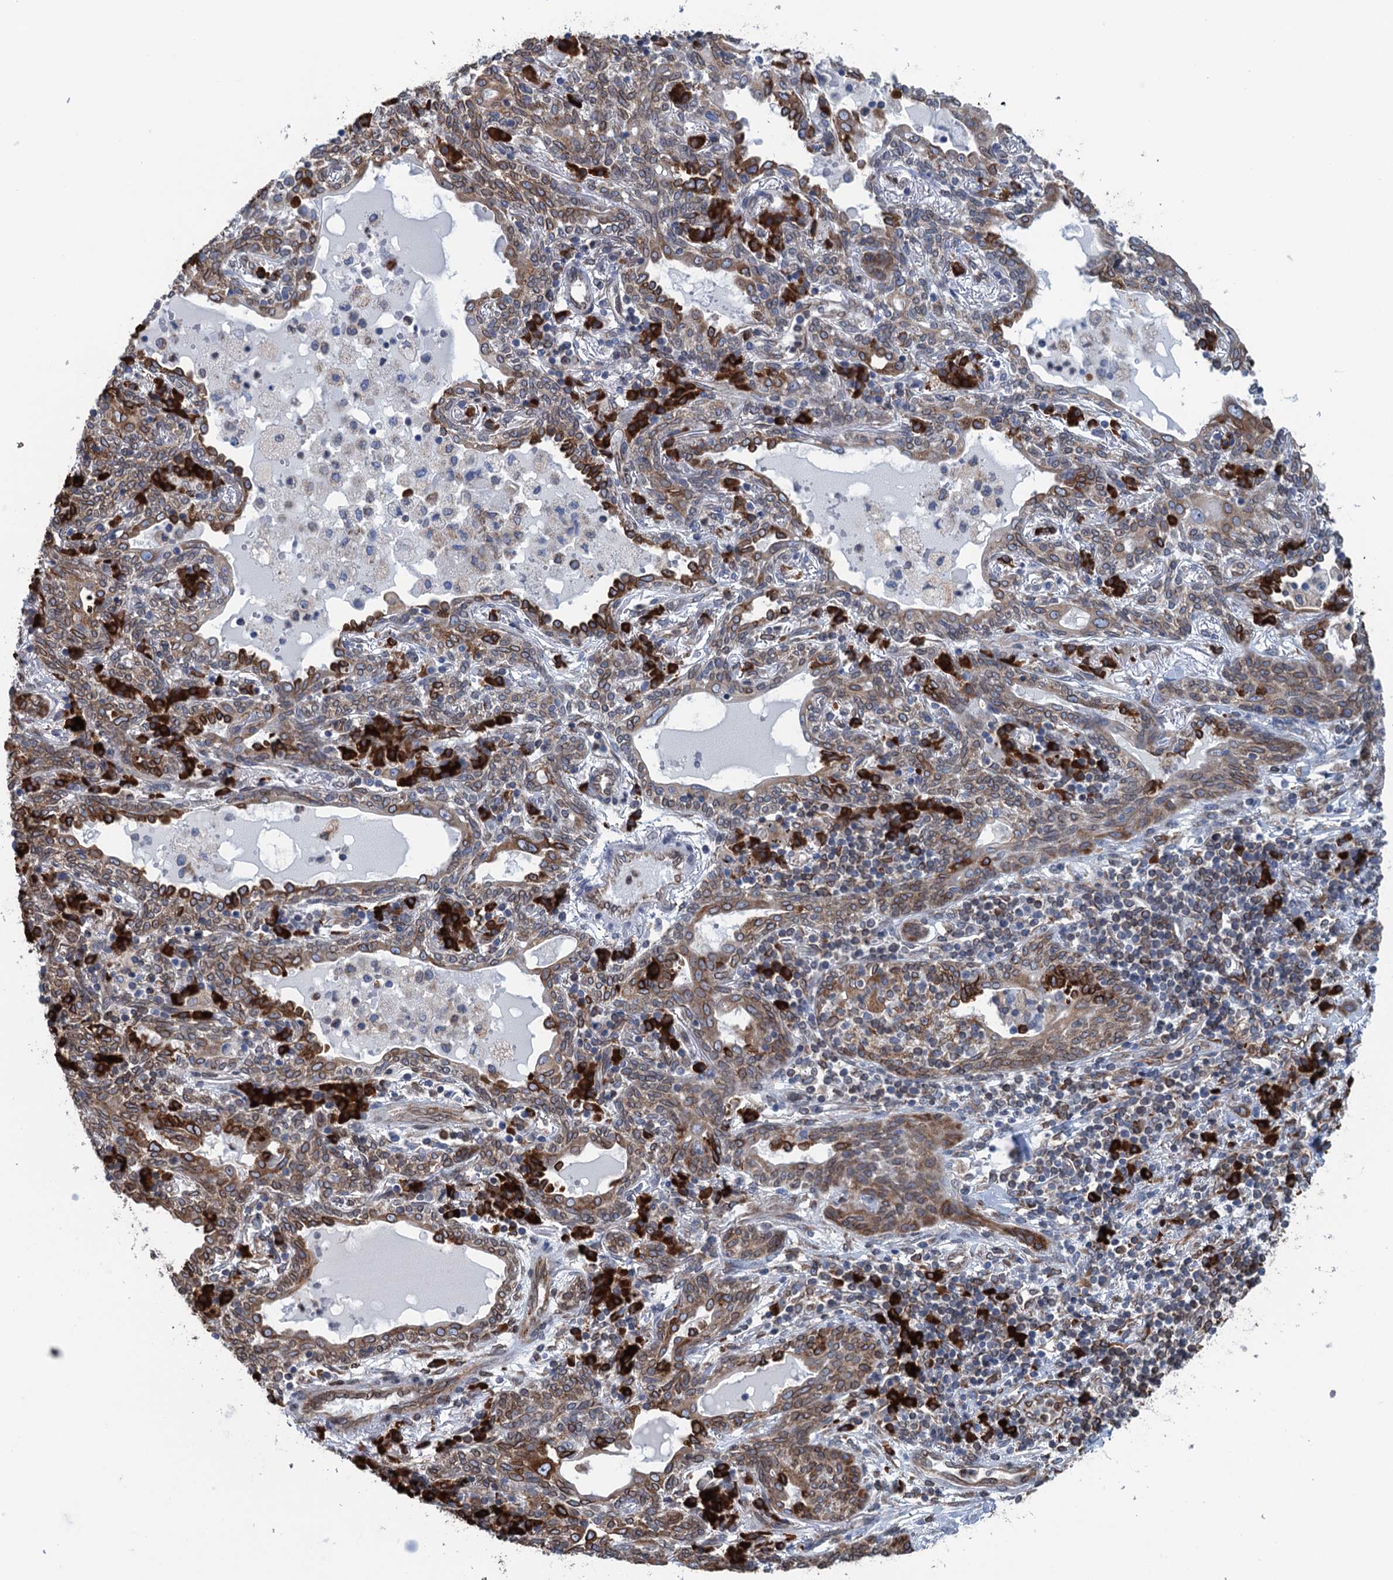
{"staining": {"intensity": "moderate", "quantity": ">75%", "location": "cytoplasmic/membranous"}, "tissue": "lung cancer", "cell_type": "Tumor cells", "image_type": "cancer", "snomed": [{"axis": "morphology", "description": "Squamous cell carcinoma, NOS"}, {"axis": "topography", "description": "Lung"}], "caption": "Immunohistochemistry staining of lung cancer, which shows medium levels of moderate cytoplasmic/membranous positivity in approximately >75% of tumor cells indicating moderate cytoplasmic/membranous protein positivity. The staining was performed using DAB (3,3'-diaminobenzidine) (brown) for protein detection and nuclei were counterstained in hematoxylin (blue).", "gene": "TMEM205", "patient": {"sex": "female", "age": 70}}